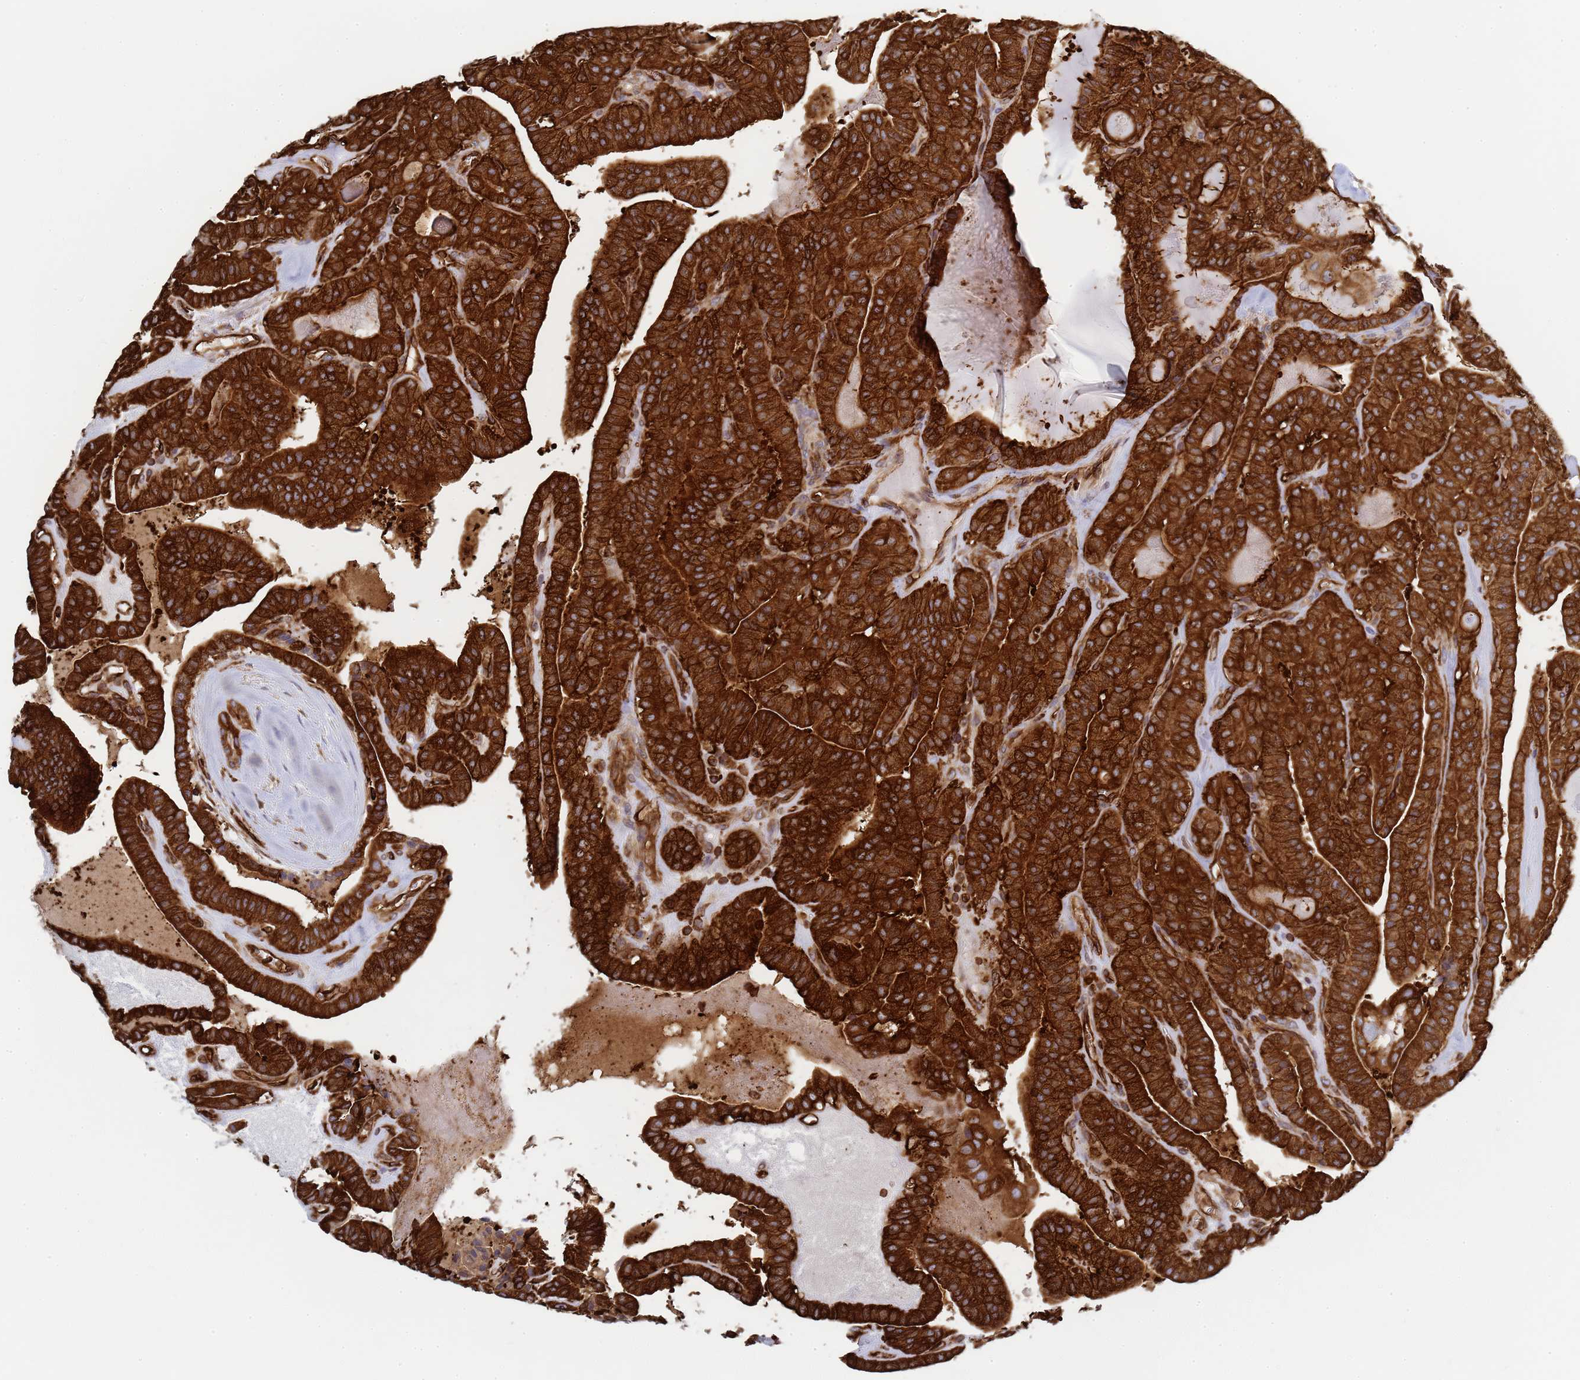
{"staining": {"intensity": "strong", "quantity": ">75%", "location": "cytoplasmic/membranous"}, "tissue": "thyroid cancer", "cell_type": "Tumor cells", "image_type": "cancer", "snomed": [{"axis": "morphology", "description": "Papillary adenocarcinoma, NOS"}, {"axis": "topography", "description": "Thyroid gland"}], "caption": "Papillary adenocarcinoma (thyroid) stained for a protein exhibits strong cytoplasmic/membranous positivity in tumor cells.", "gene": "ZBTB8OS", "patient": {"sex": "male", "age": 52}}